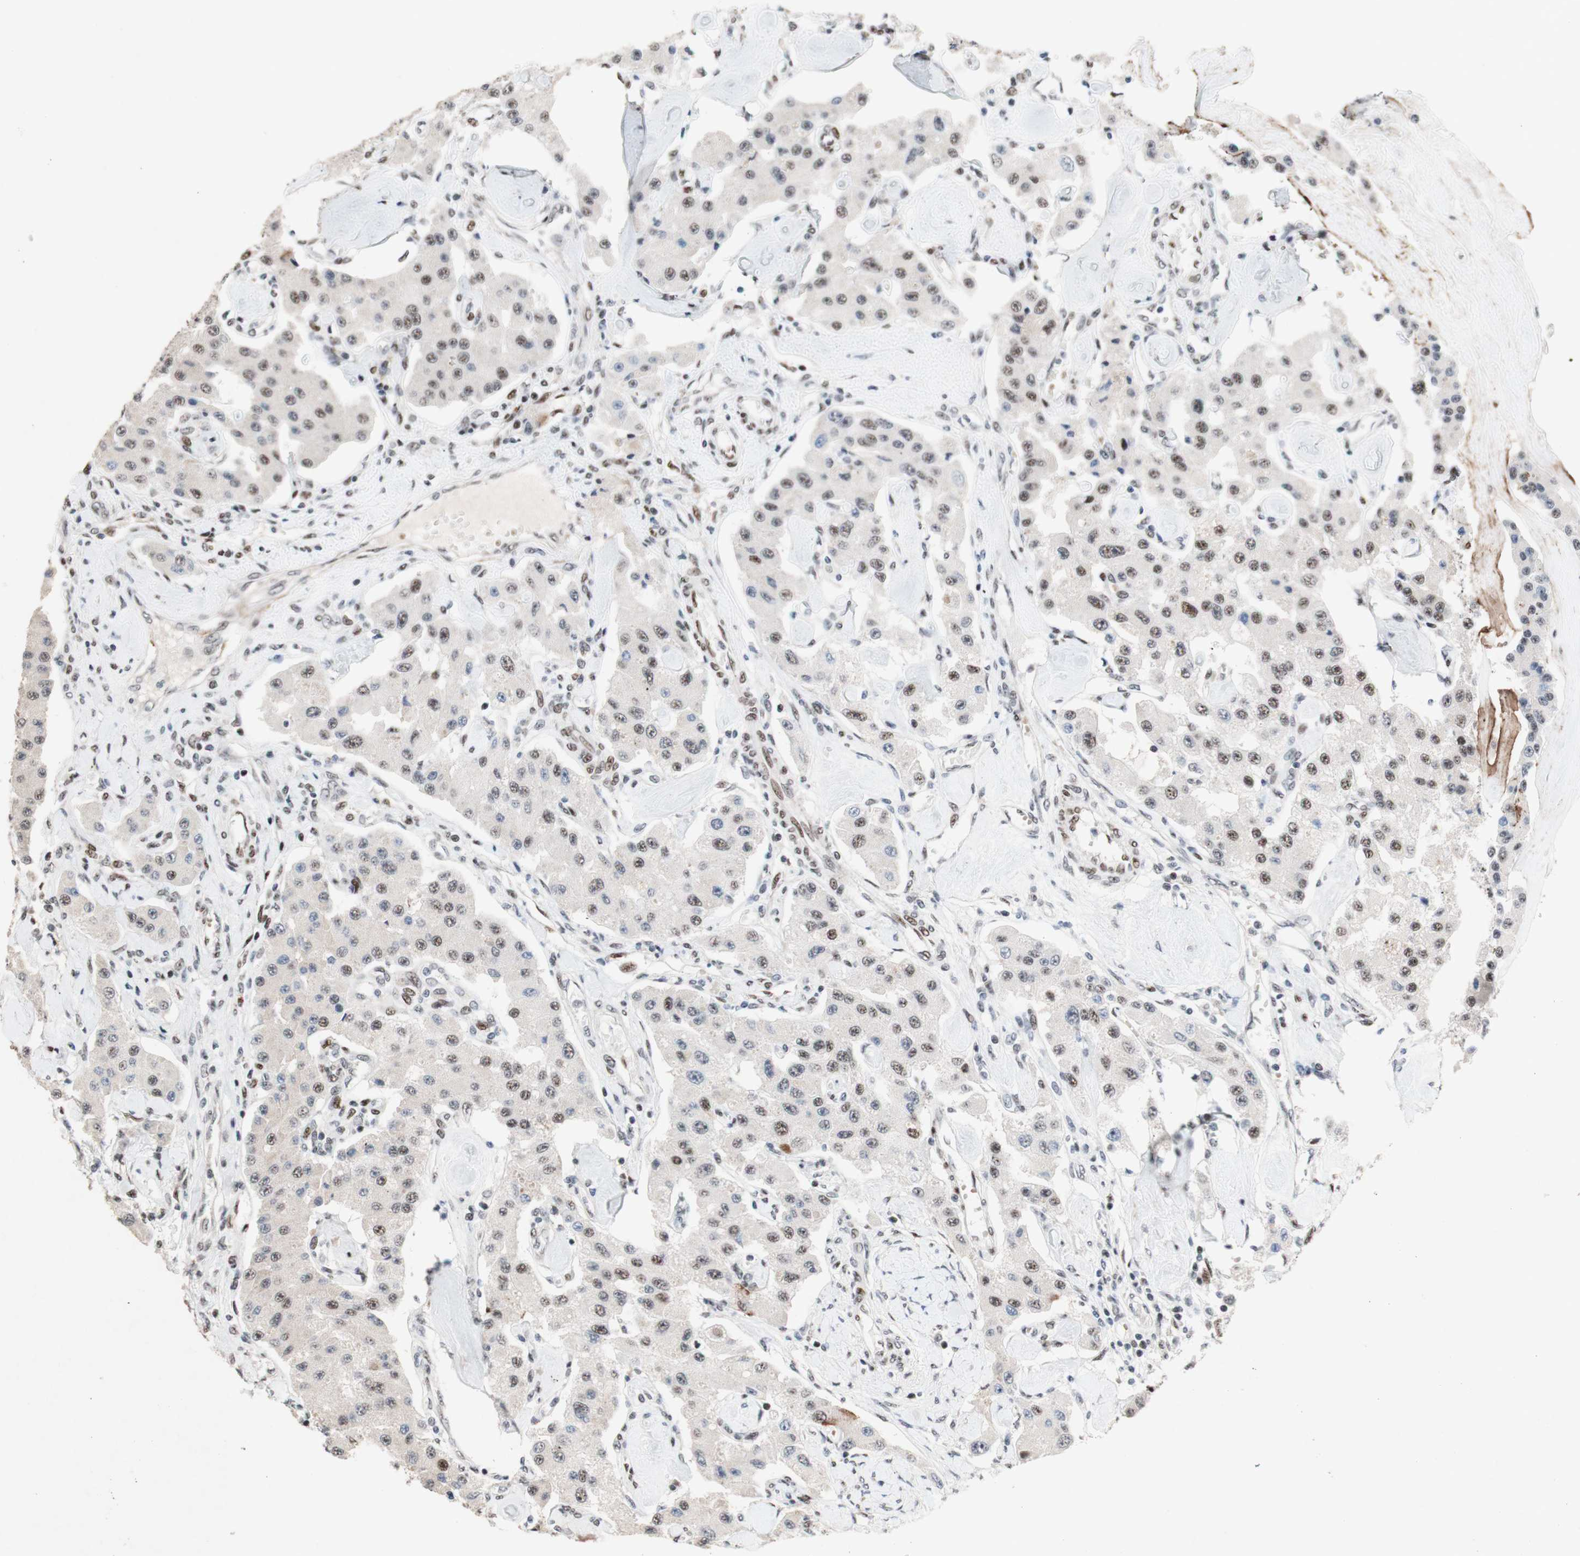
{"staining": {"intensity": "moderate", "quantity": "25%-75%", "location": "nuclear"}, "tissue": "carcinoid", "cell_type": "Tumor cells", "image_type": "cancer", "snomed": [{"axis": "morphology", "description": "Carcinoid, malignant, NOS"}, {"axis": "topography", "description": "Pancreas"}], "caption": "Human carcinoid stained for a protein (brown) shows moderate nuclear positive staining in about 25%-75% of tumor cells.", "gene": "TLE1", "patient": {"sex": "male", "age": 41}}